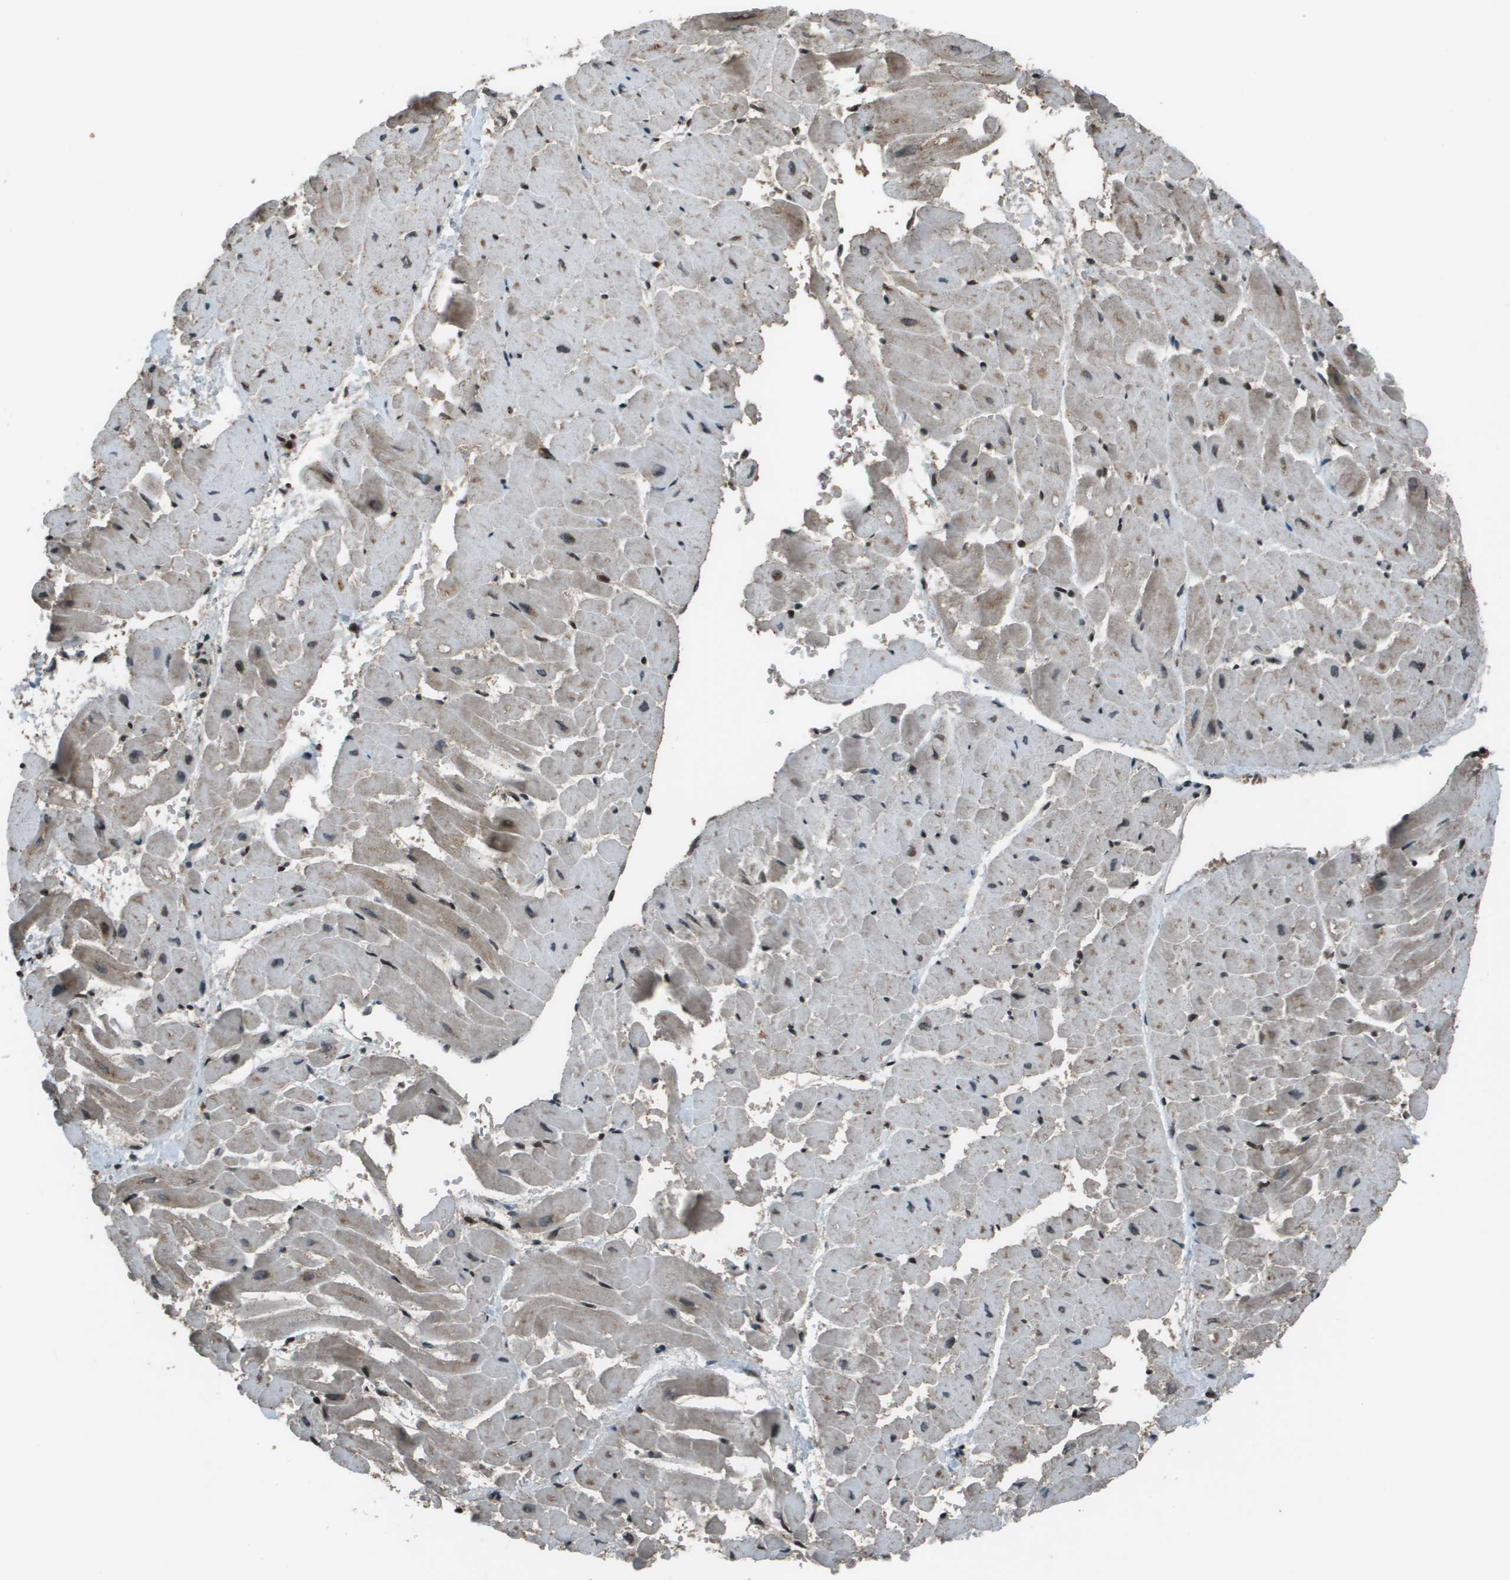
{"staining": {"intensity": "moderate", "quantity": "<25%", "location": "cytoplasmic/membranous,nuclear"}, "tissue": "heart muscle", "cell_type": "Cardiomyocytes", "image_type": "normal", "snomed": [{"axis": "morphology", "description": "Normal tissue, NOS"}, {"axis": "topography", "description": "Heart"}], "caption": "High-power microscopy captured an IHC micrograph of unremarkable heart muscle, revealing moderate cytoplasmic/membranous,nuclear positivity in approximately <25% of cardiomyocytes. (DAB (3,3'-diaminobenzidine) = brown stain, brightfield microscopy at high magnification).", "gene": "CXCL12", "patient": {"sex": "male", "age": 45}}